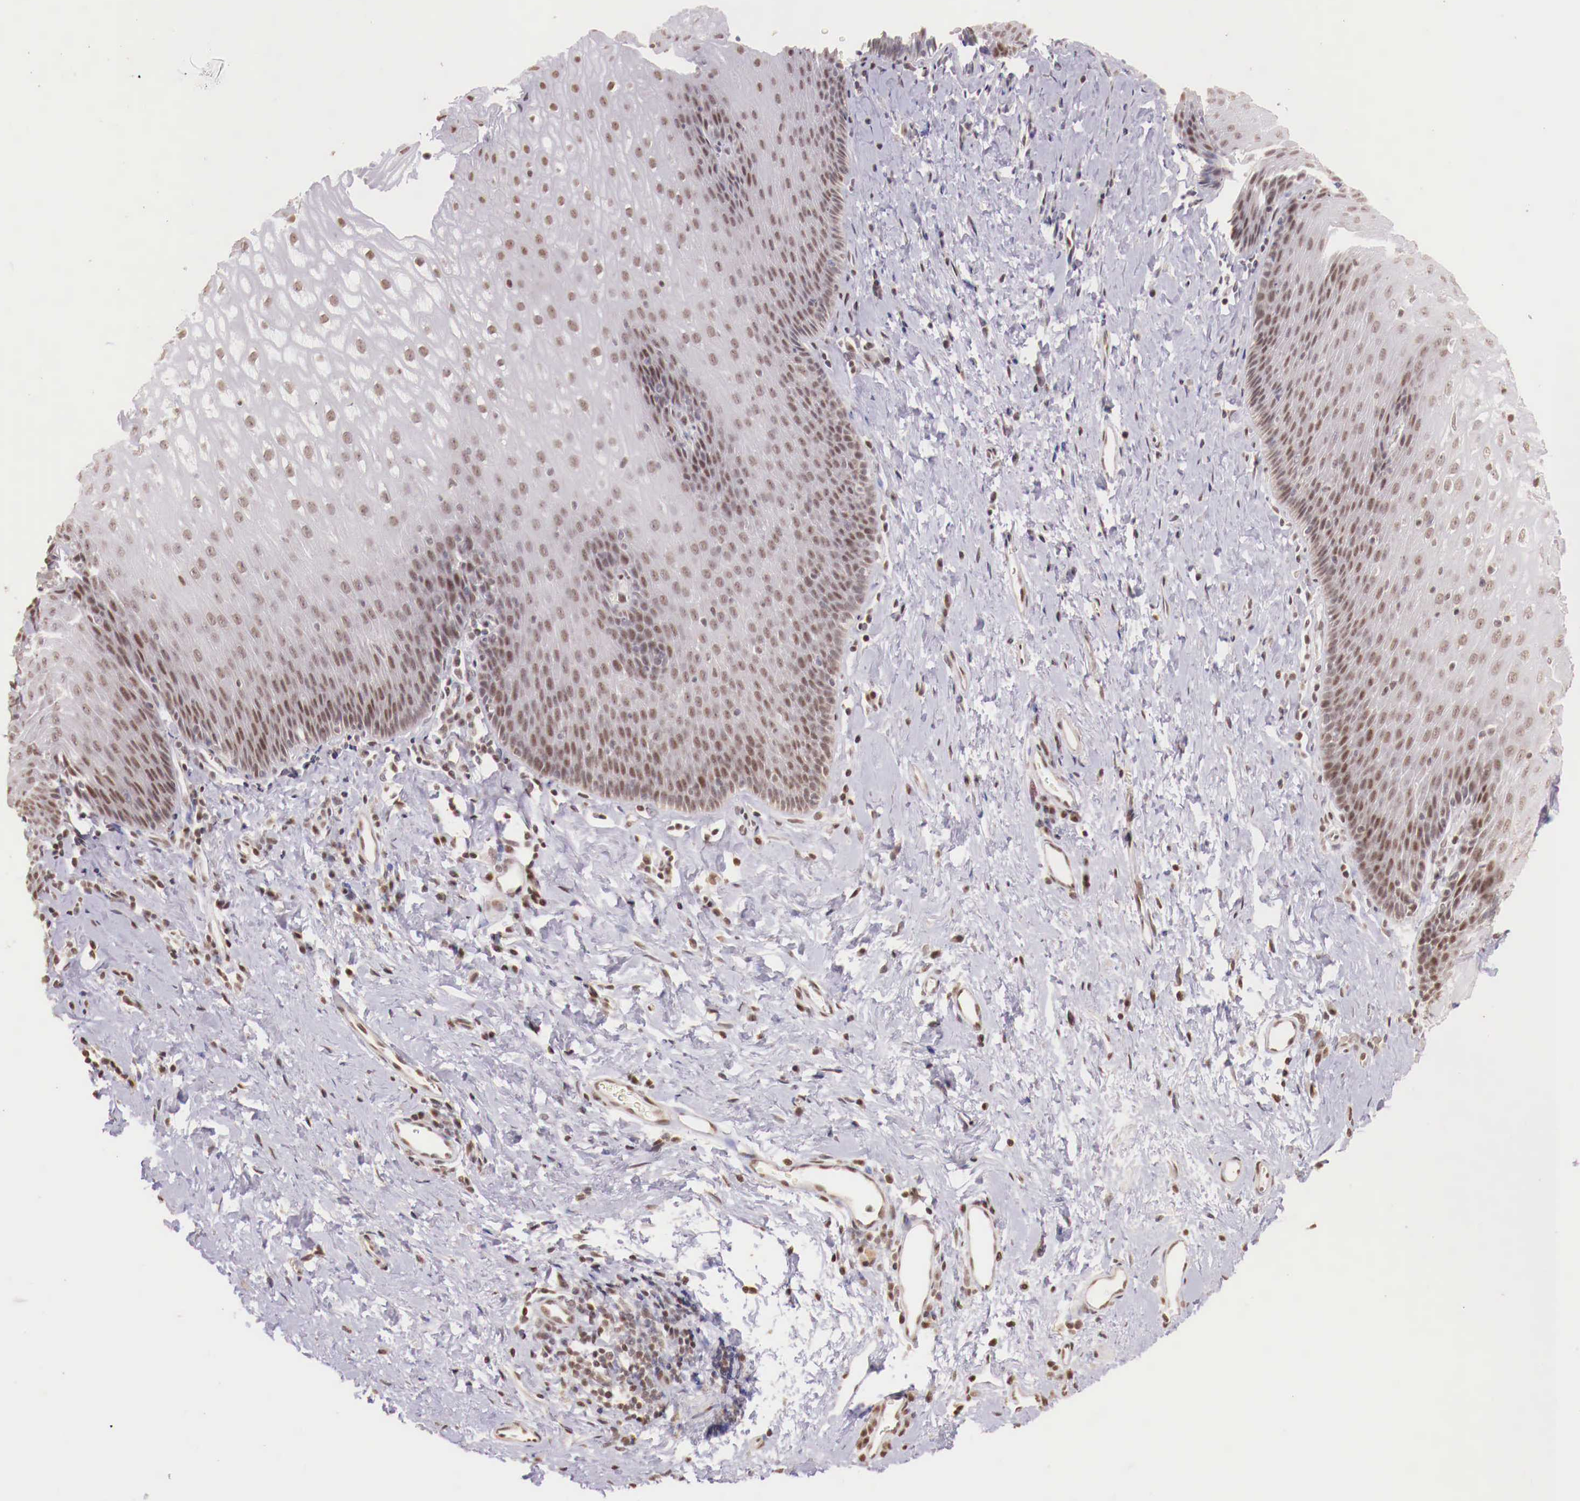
{"staining": {"intensity": "weak", "quantity": ">75%", "location": "nuclear"}, "tissue": "esophagus", "cell_type": "Squamous epithelial cells", "image_type": "normal", "snomed": [{"axis": "morphology", "description": "Normal tissue, NOS"}, {"axis": "topography", "description": "Esophagus"}], "caption": "Immunohistochemical staining of unremarkable human esophagus shows >75% levels of weak nuclear protein expression in about >75% of squamous epithelial cells.", "gene": "SP1", "patient": {"sex": "female", "age": 61}}